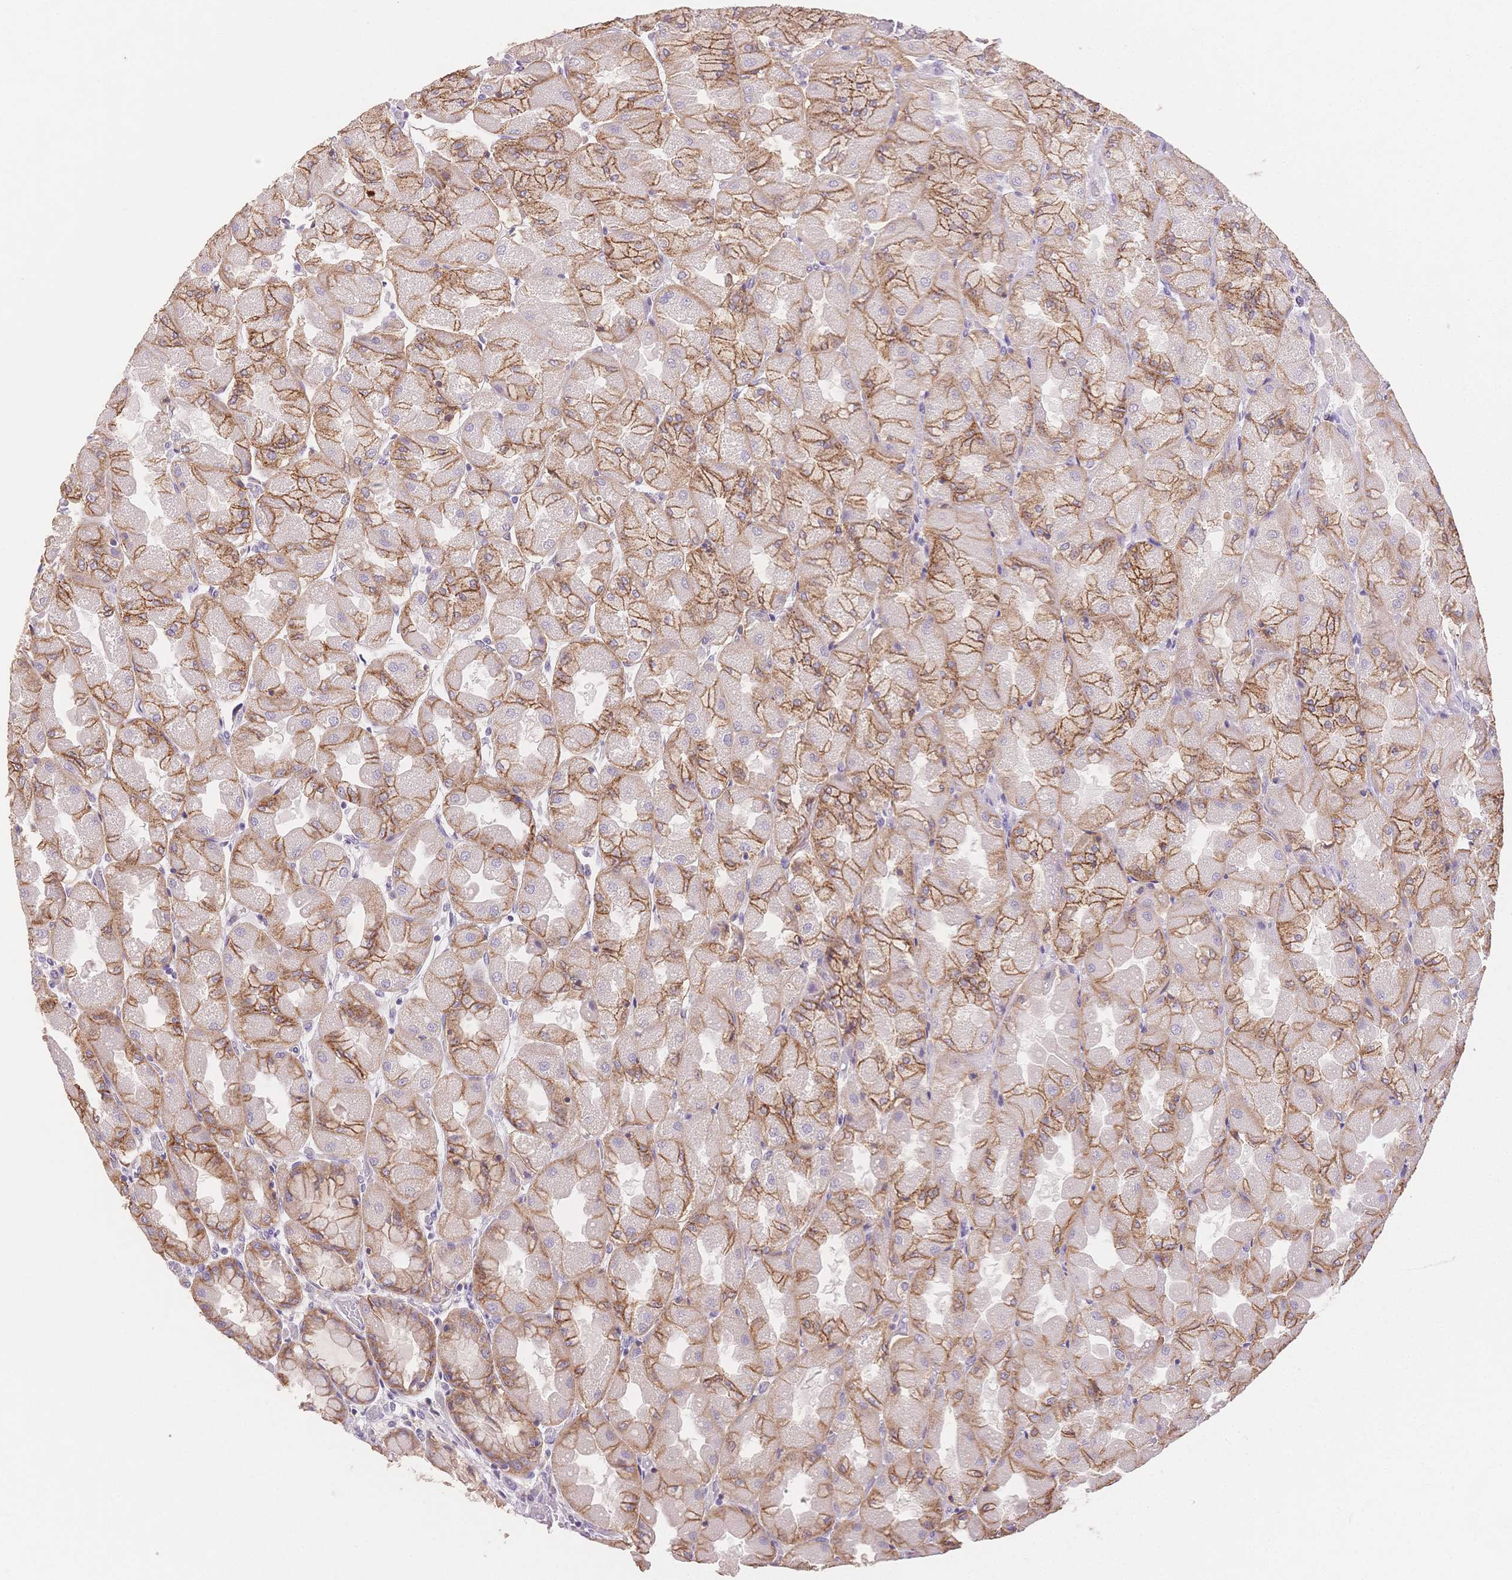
{"staining": {"intensity": "moderate", "quantity": "25%-75%", "location": "cytoplasmic/membranous"}, "tissue": "stomach", "cell_type": "Glandular cells", "image_type": "normal", "snomed": [{"axis": "morphology", "description": "Normal tissue, NOS"}, {"axis": "topography", "description": "Stomach"}], "caption": "Glandular cells exhibit medium levels of moderate cytoplasmic/membranous positivity in about 25%-75% of cells in unremarkable human stomach.", "gene": "SUV39H2", "patient": {"sex": "female", "age": 61}}